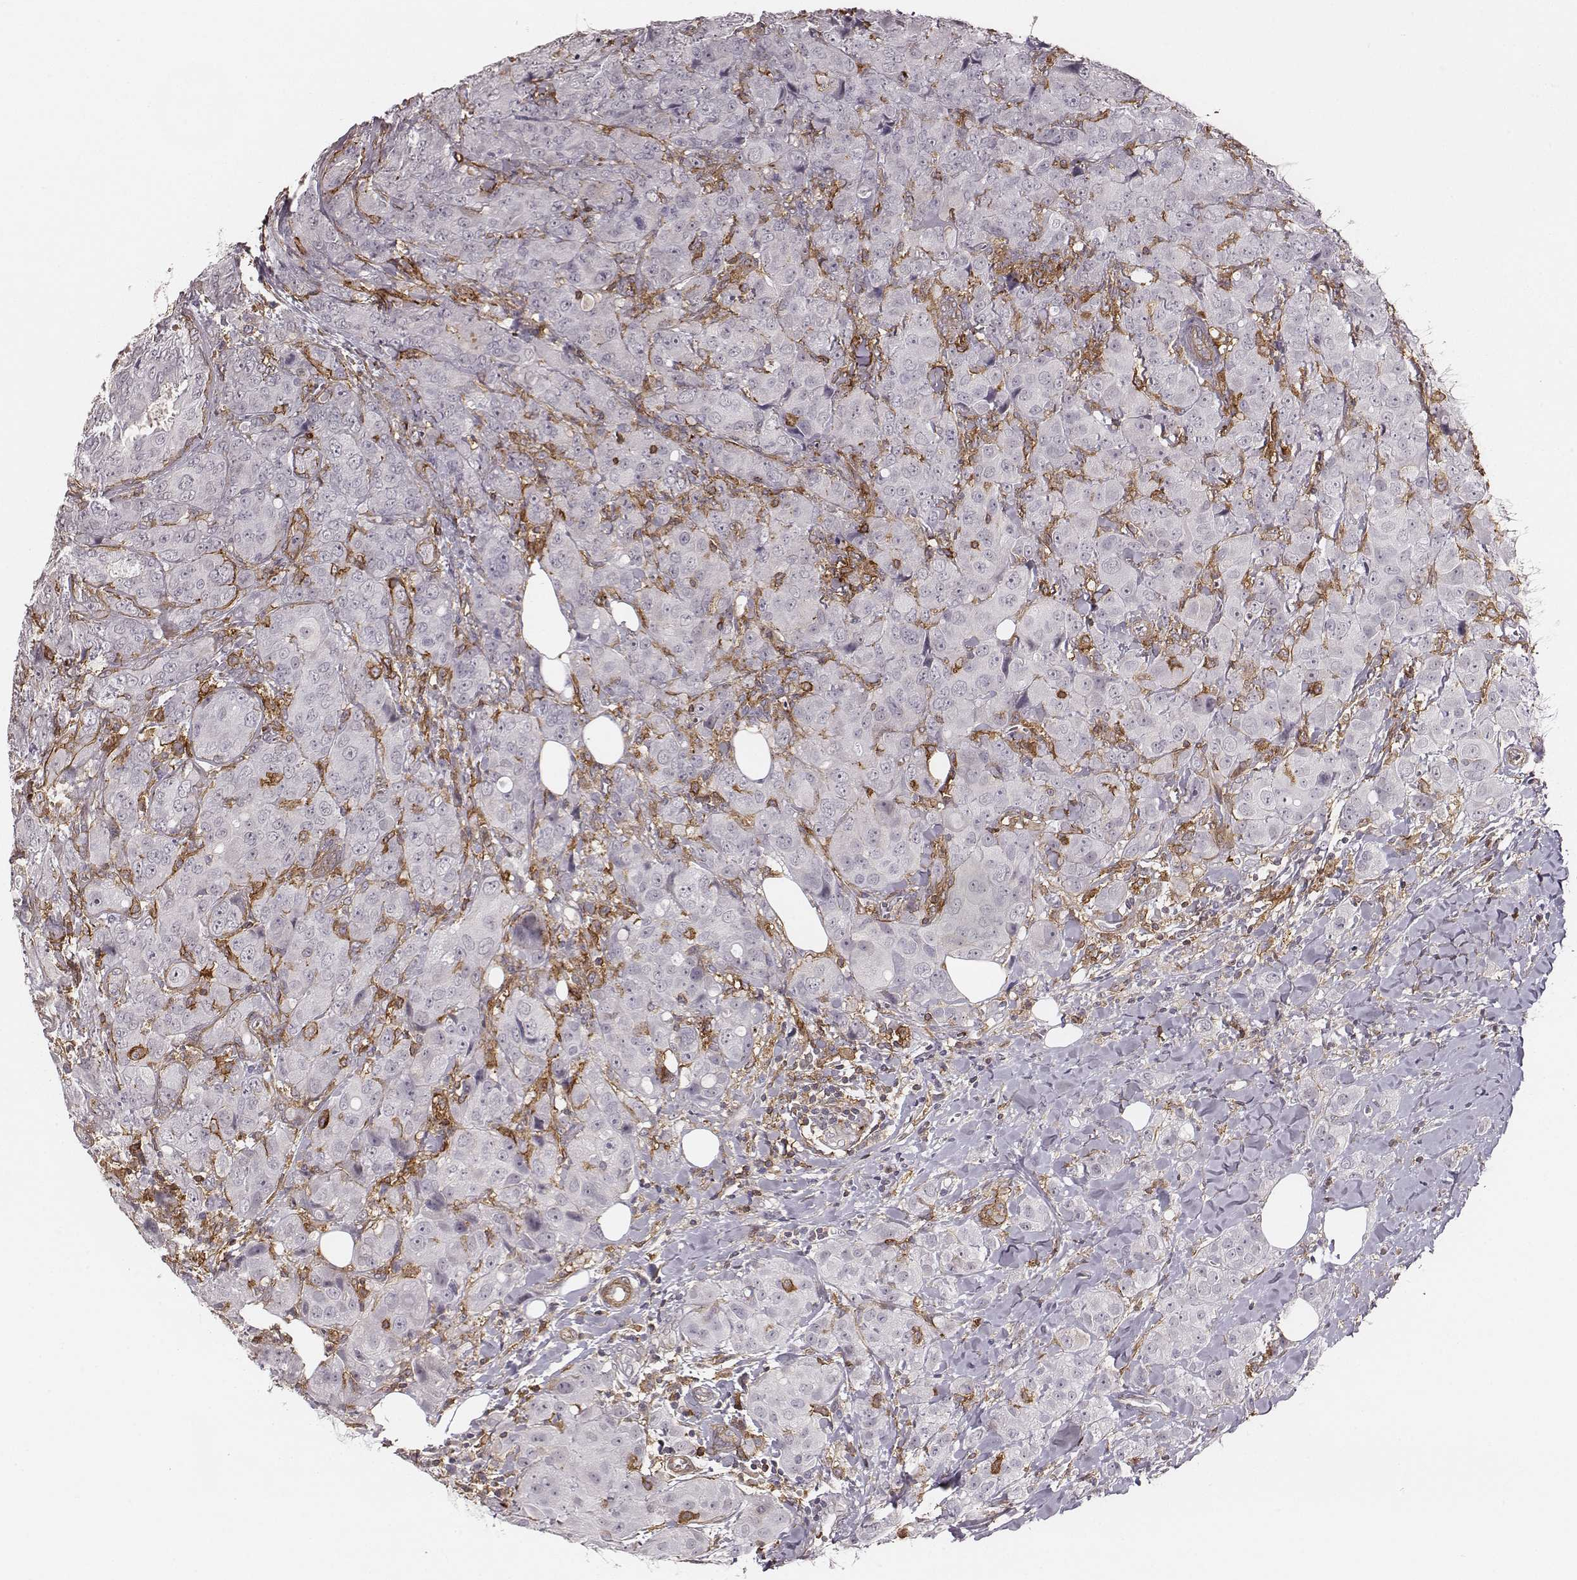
{"staining": {"intensity": "negative", "quantity": "none", "location": "none"}, "tissue": "breast cancer", "cell_type": "Tumor cells", "image_type": "cancer", "snomed": [{"axis": "morphology", "description": "Duct carcinoma"}, {"axis": "topography", "description": "Breast"}], "caption": "Immunohistochemistry (IHC) micrograph of human breast cancer stained for a protein (brown), which displays no staining in tumor cells.", "gene": "ZYX", "patient": {"sex": "female", "age": 43}}